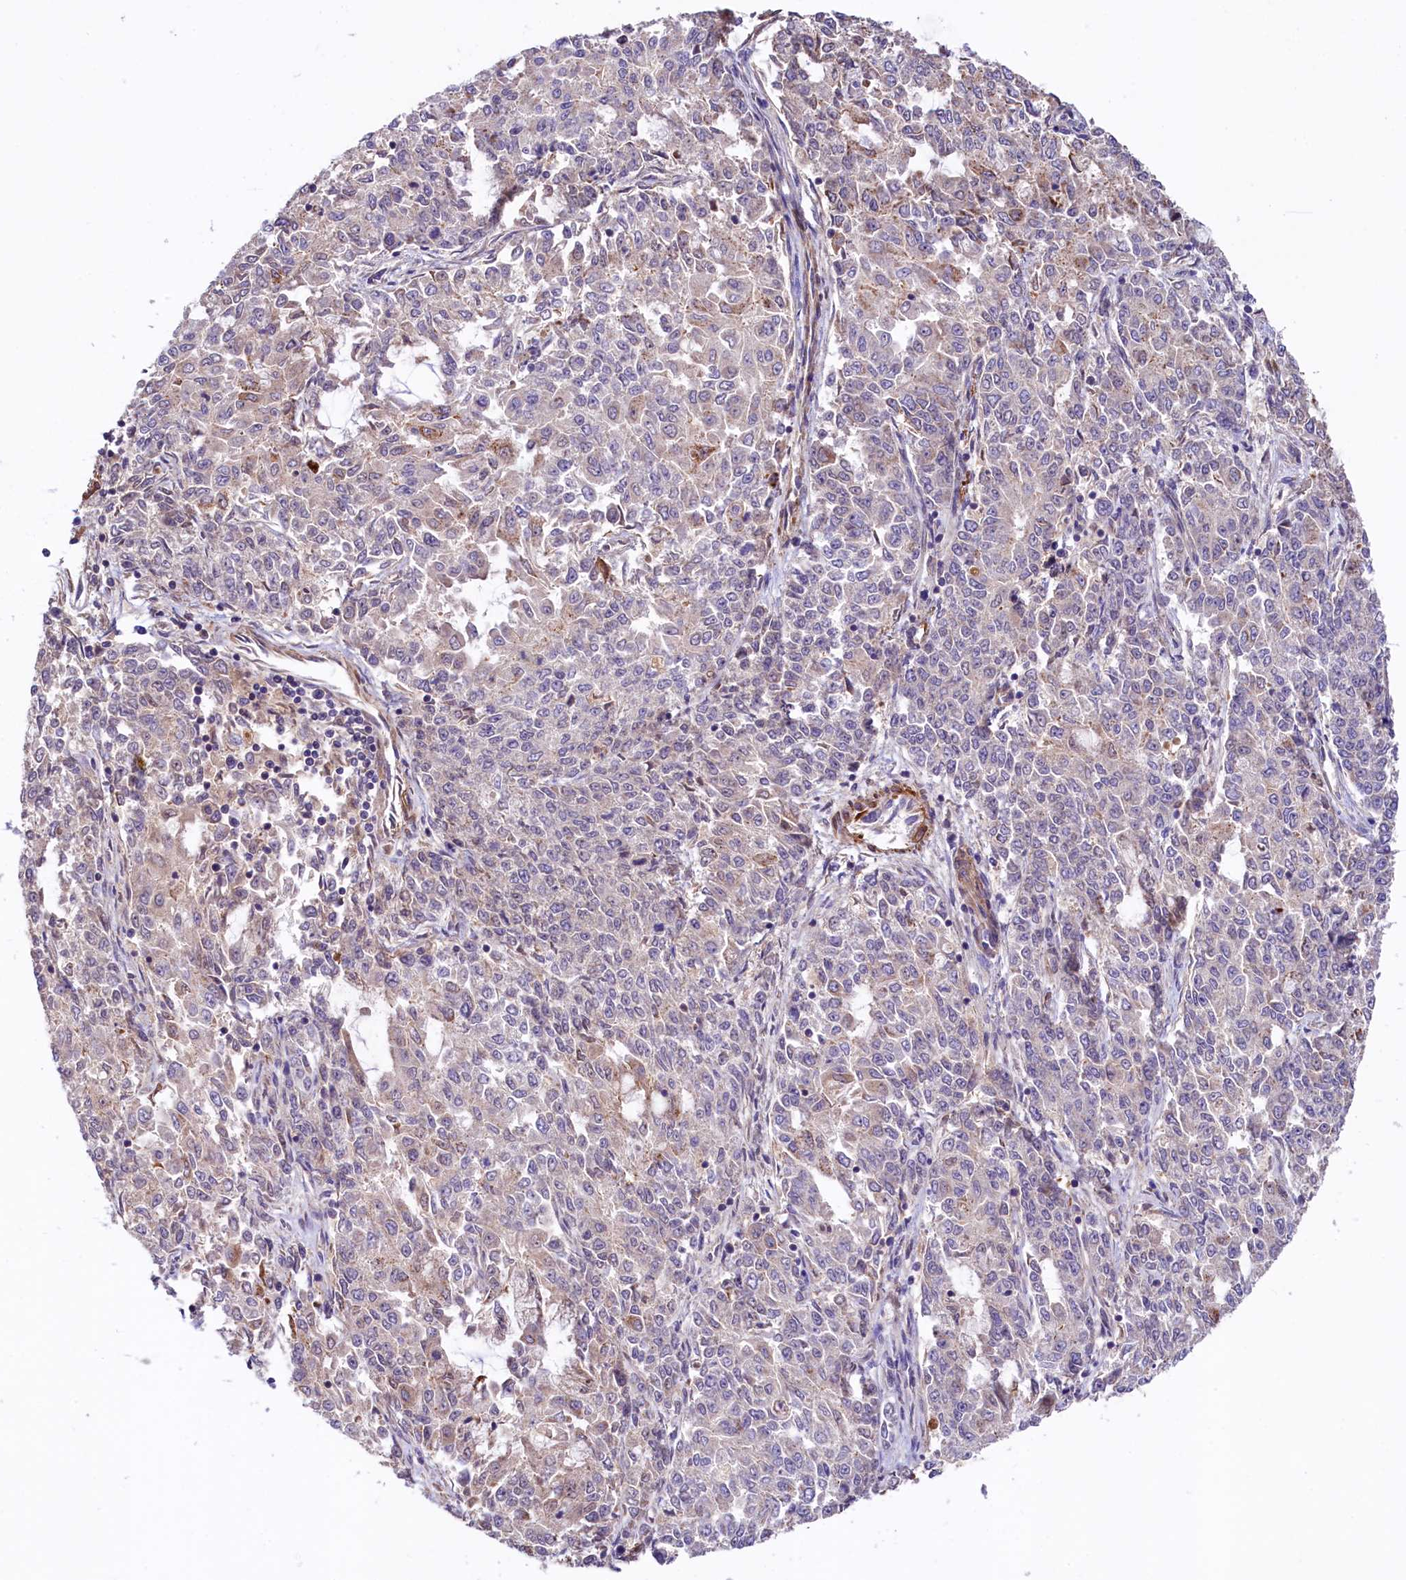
{"staining": {"intensity": "negative", "quantity": "none", "location": "none"}, "tissue": "endometrial cancer", "cell_type": "Tumor cells", "image_type": "cancer", "snomed": [{"axis": "morphology", "description": "Adenocarcinoma, NOS"}, {"axis": "topography", "description": "Endometrium"}], "caption": "Protein analysis of endometrial cancer displays no significant expression in tumor cells.", "gene": "CIAO3", "patient": {"sex": "female", "age": 50}}